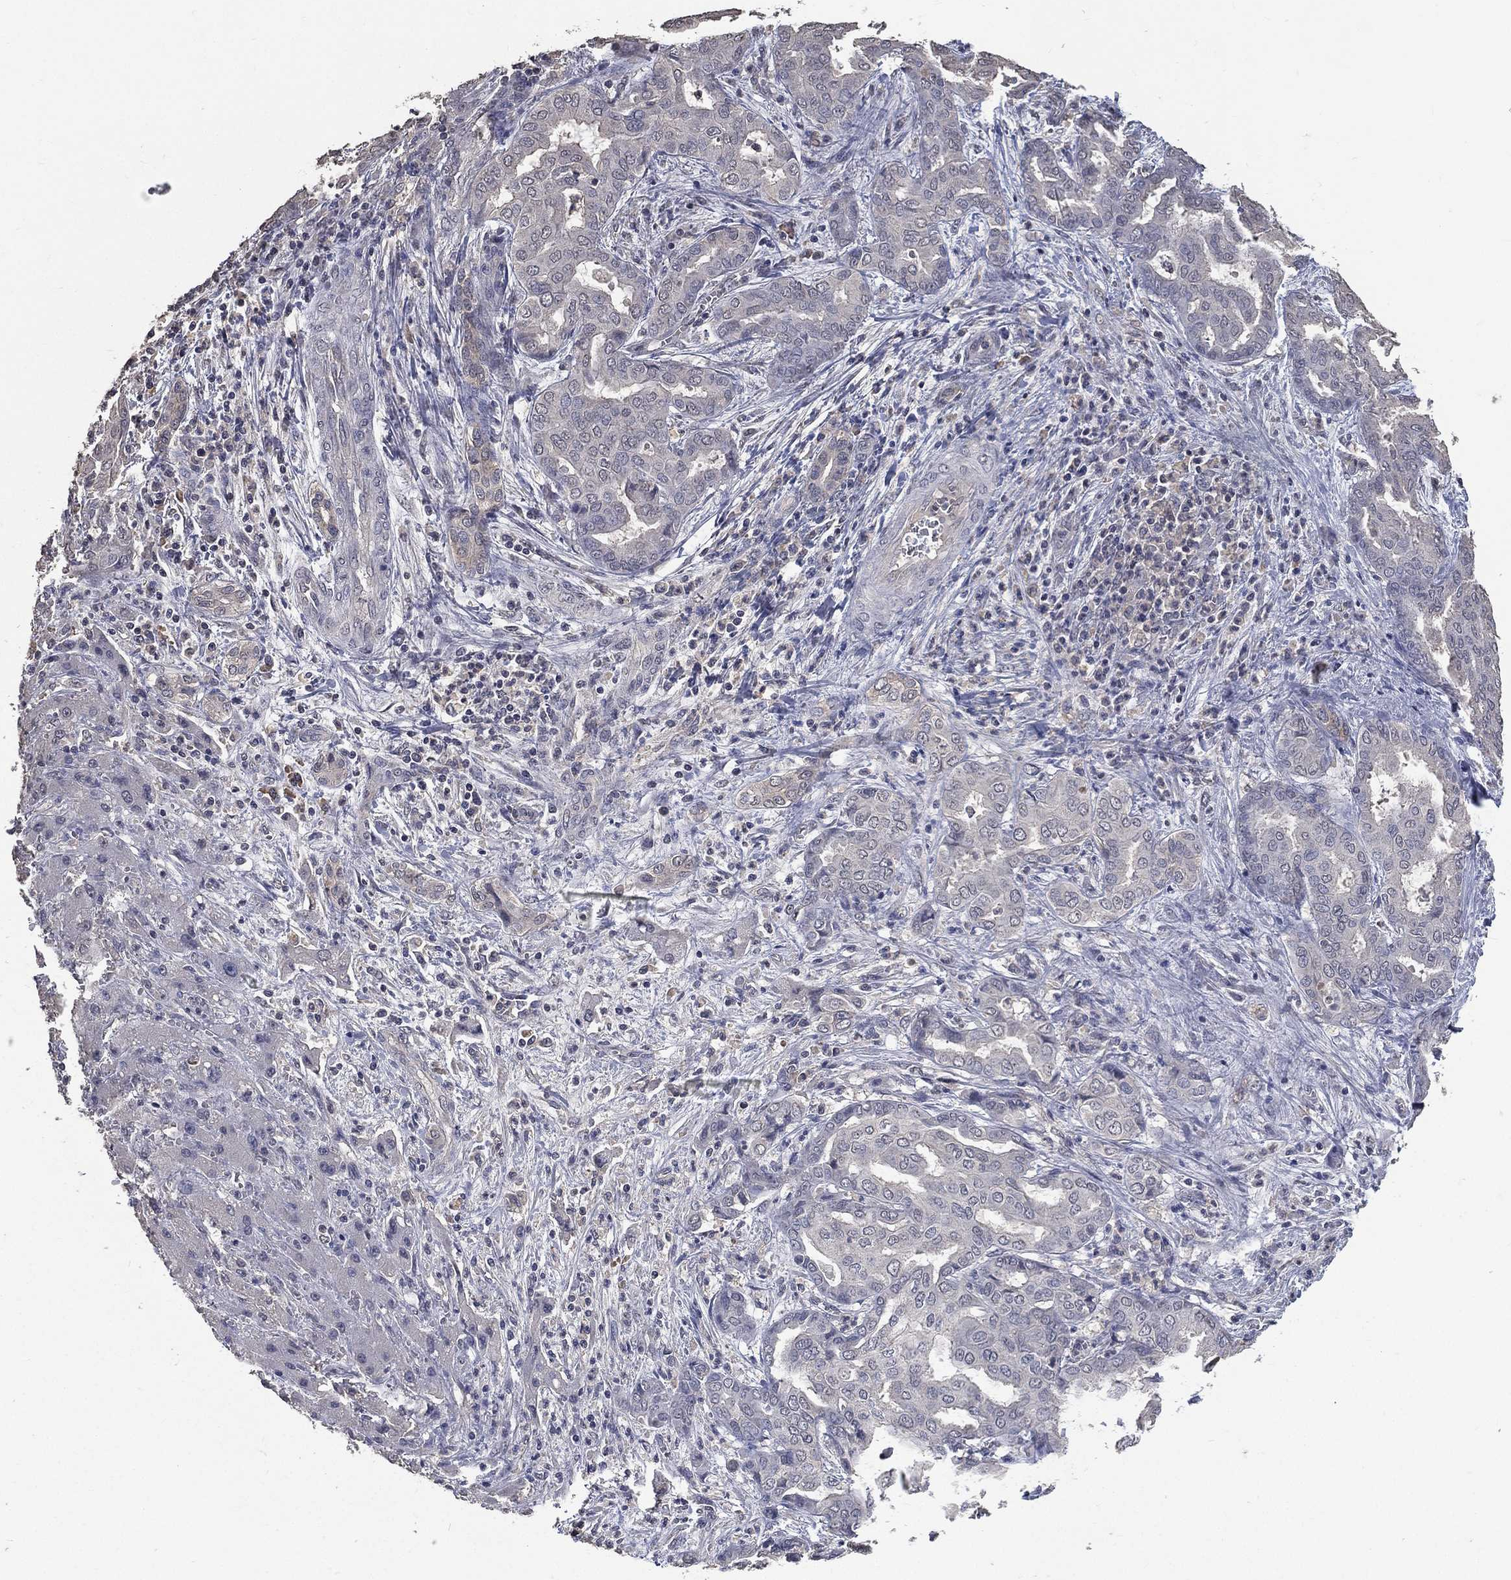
{"staining": {"intensity": "negative", "quantity": "none", "location": "none"}, "tissue": "liver cancer", "cell_type": "Tumor cells", "image_type": "cancer", "snomed": [{"axis": "morphology", "description": "Cholangiocarcinoma"}, {"axis": "topography", "description": "Liver"}], "caption": "Liver cancer (cholangiocarcinoma) was stained to show a protein in brown. There is no significant staining in tumor cells. (Immunohistochemistry (ihc), brightfield microscopy, high magnification).", "gene": "SNAP25", "patient": {"sex": "female", "age": 64}}